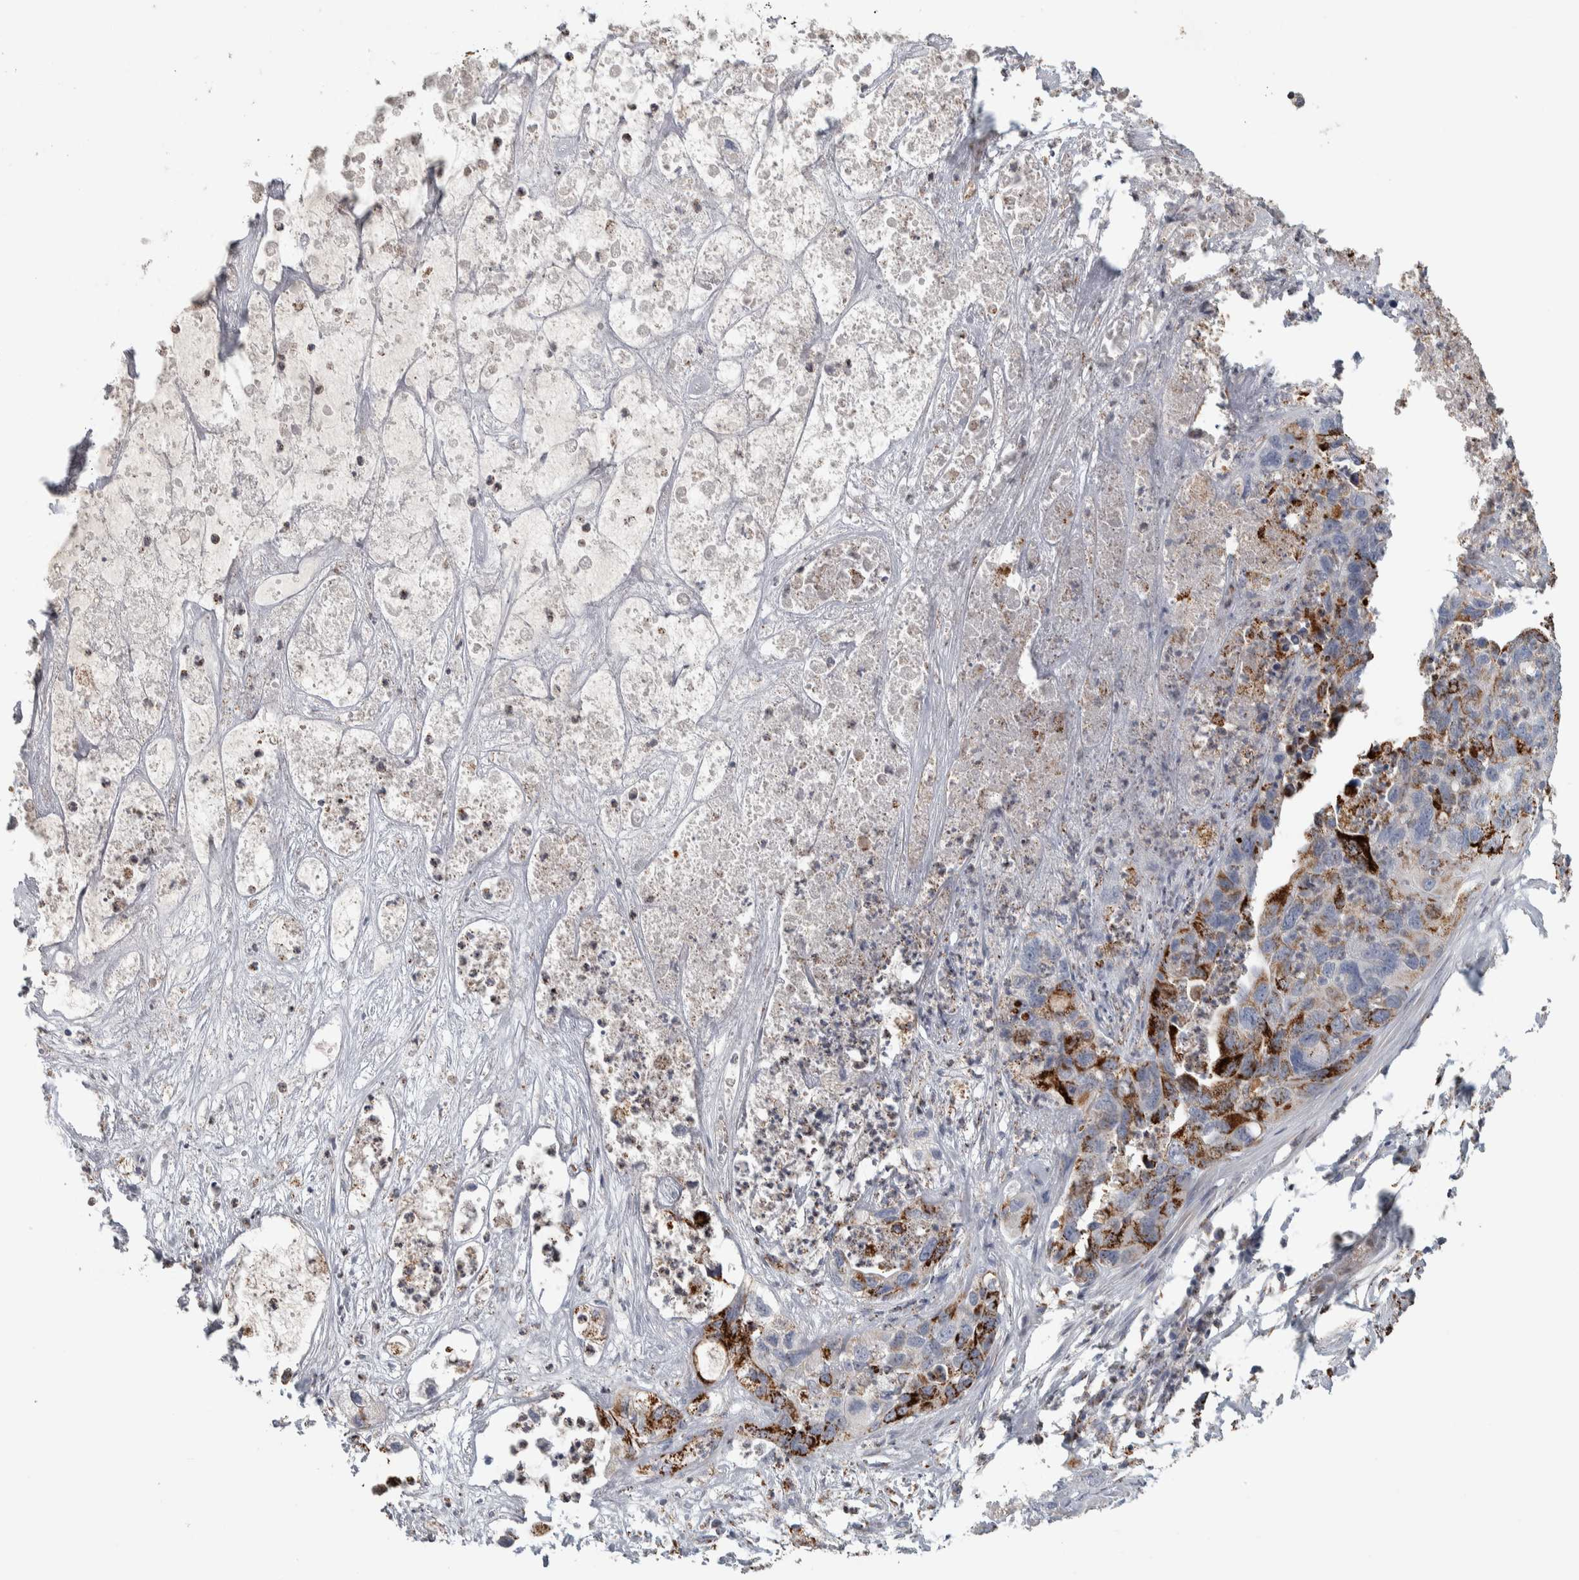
{"staining": {"intensity": "strong", "quantity": "25%-75%", "location": "cytoplasmic/membranous"}, "tissue": "pancreatic cancer", "cell_type": "Tumor cells", "image_type": "cancer", "snomed": [{"axis": "morphology", "description": "Adenocarcinoma, NOS"}, {"axis": "topography", "description": "Pancreas"}], "caption": "Immunohistochemistry micrograph of human adenocarcinoma (pancreatic) stained for a protein (brown), which shows high levels of strong cytoplasmic/membranous staining in about 25%-75% of tumor cells.", "gene": "FAM78A", "patient": {"sex": "female", "age": 78}}